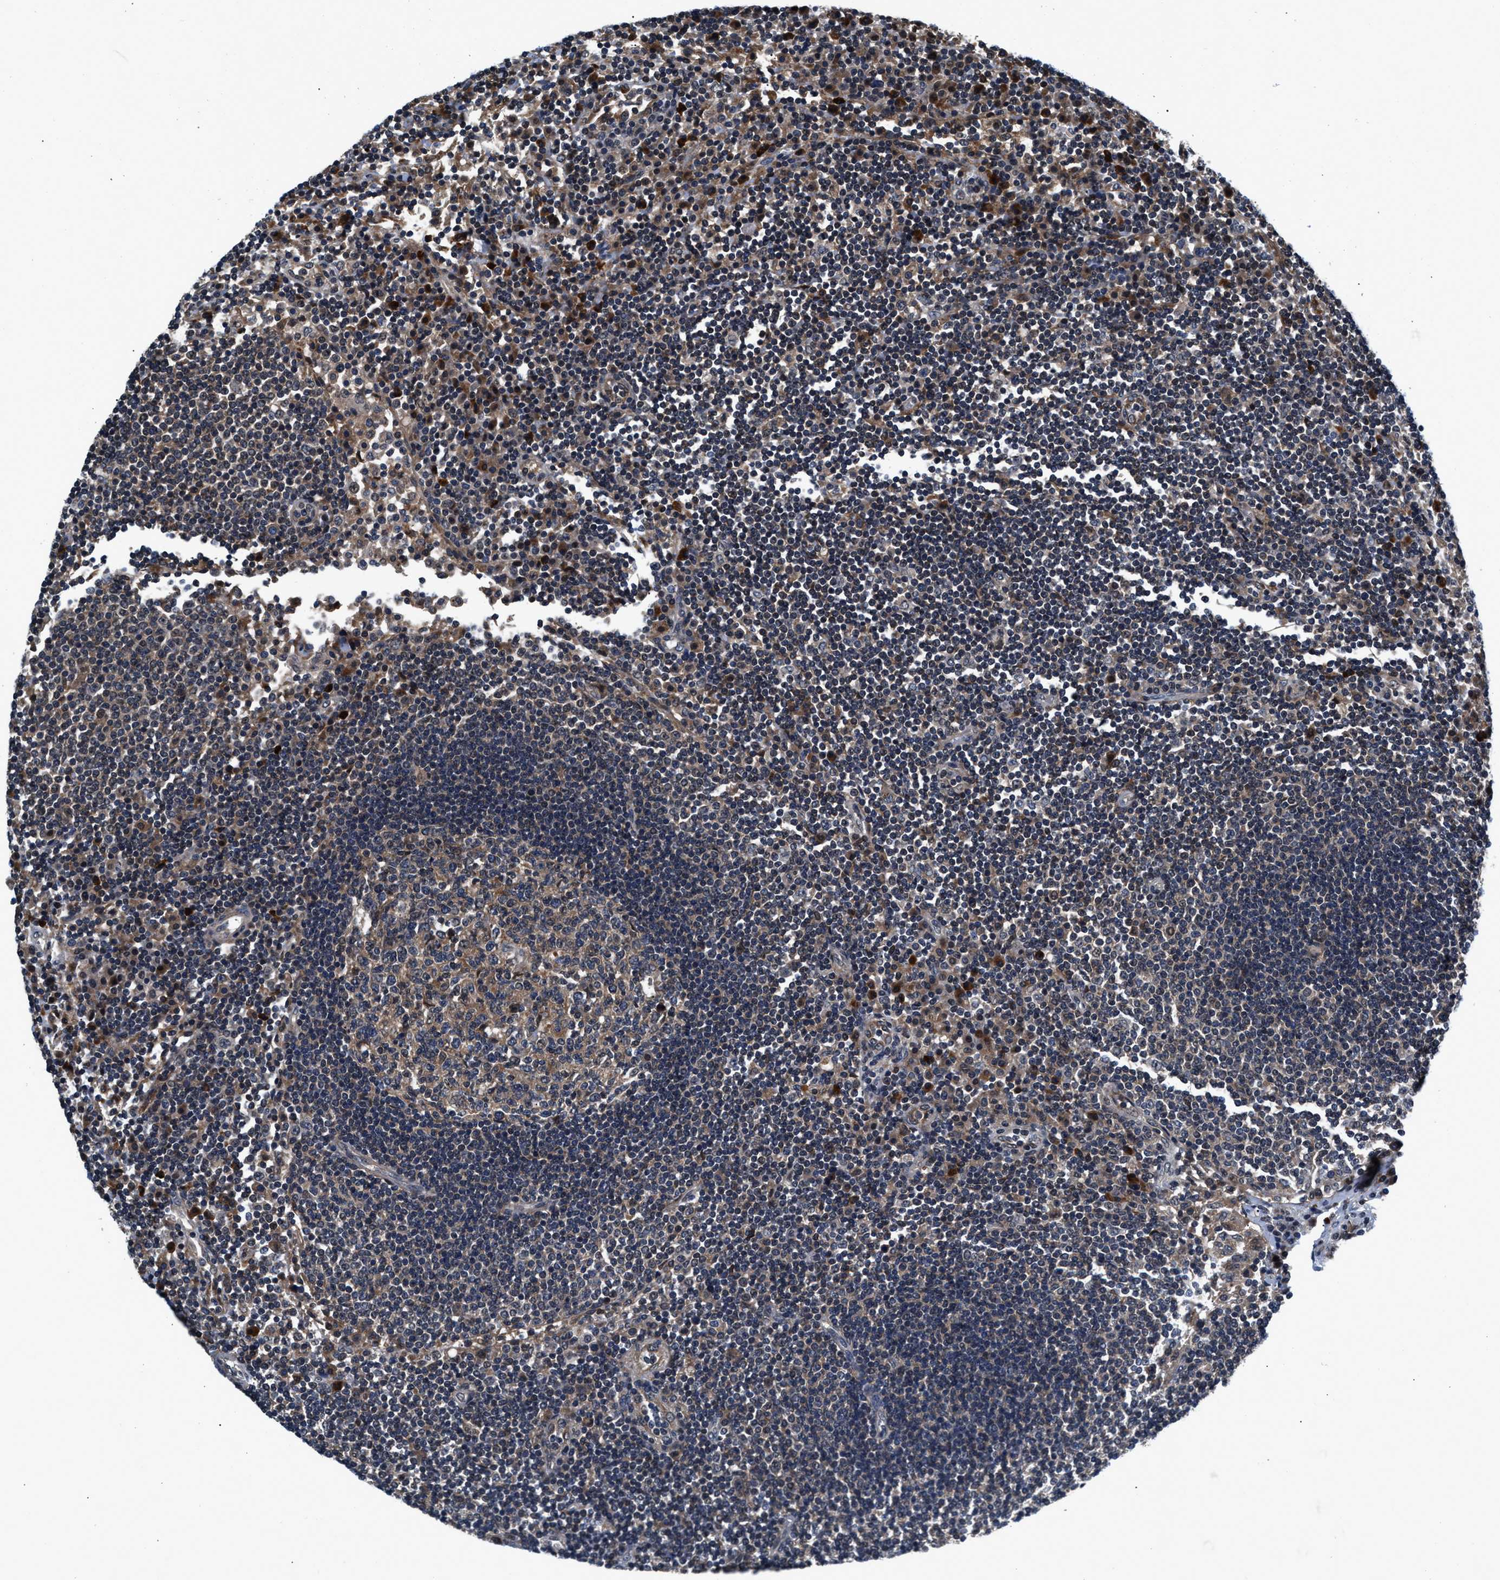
{"staining": {"intensity": "weak", "quantity": ">75%", "location": "cytoplasmic/membranous"}, "tissue": "lymph node", "cell_type": "Germinal center cells", "image_type": "normal", "snomed": [{"axis": "morphology", "description": "Normal tissue, NOS"}, {"axis": "topography", "description": "Lymph node"}], "caption": "High-magnification brightfield microscopy of benign lymph node stained with DAB (brown) and counterstained with hematoxylin (blue). germinal center cells exhibit weak cytoplasmic/membranous positivity is seen in about>75% of cells.", "gene": "PRPSAP2", "patient": {"sex": "female", "age": 53}}